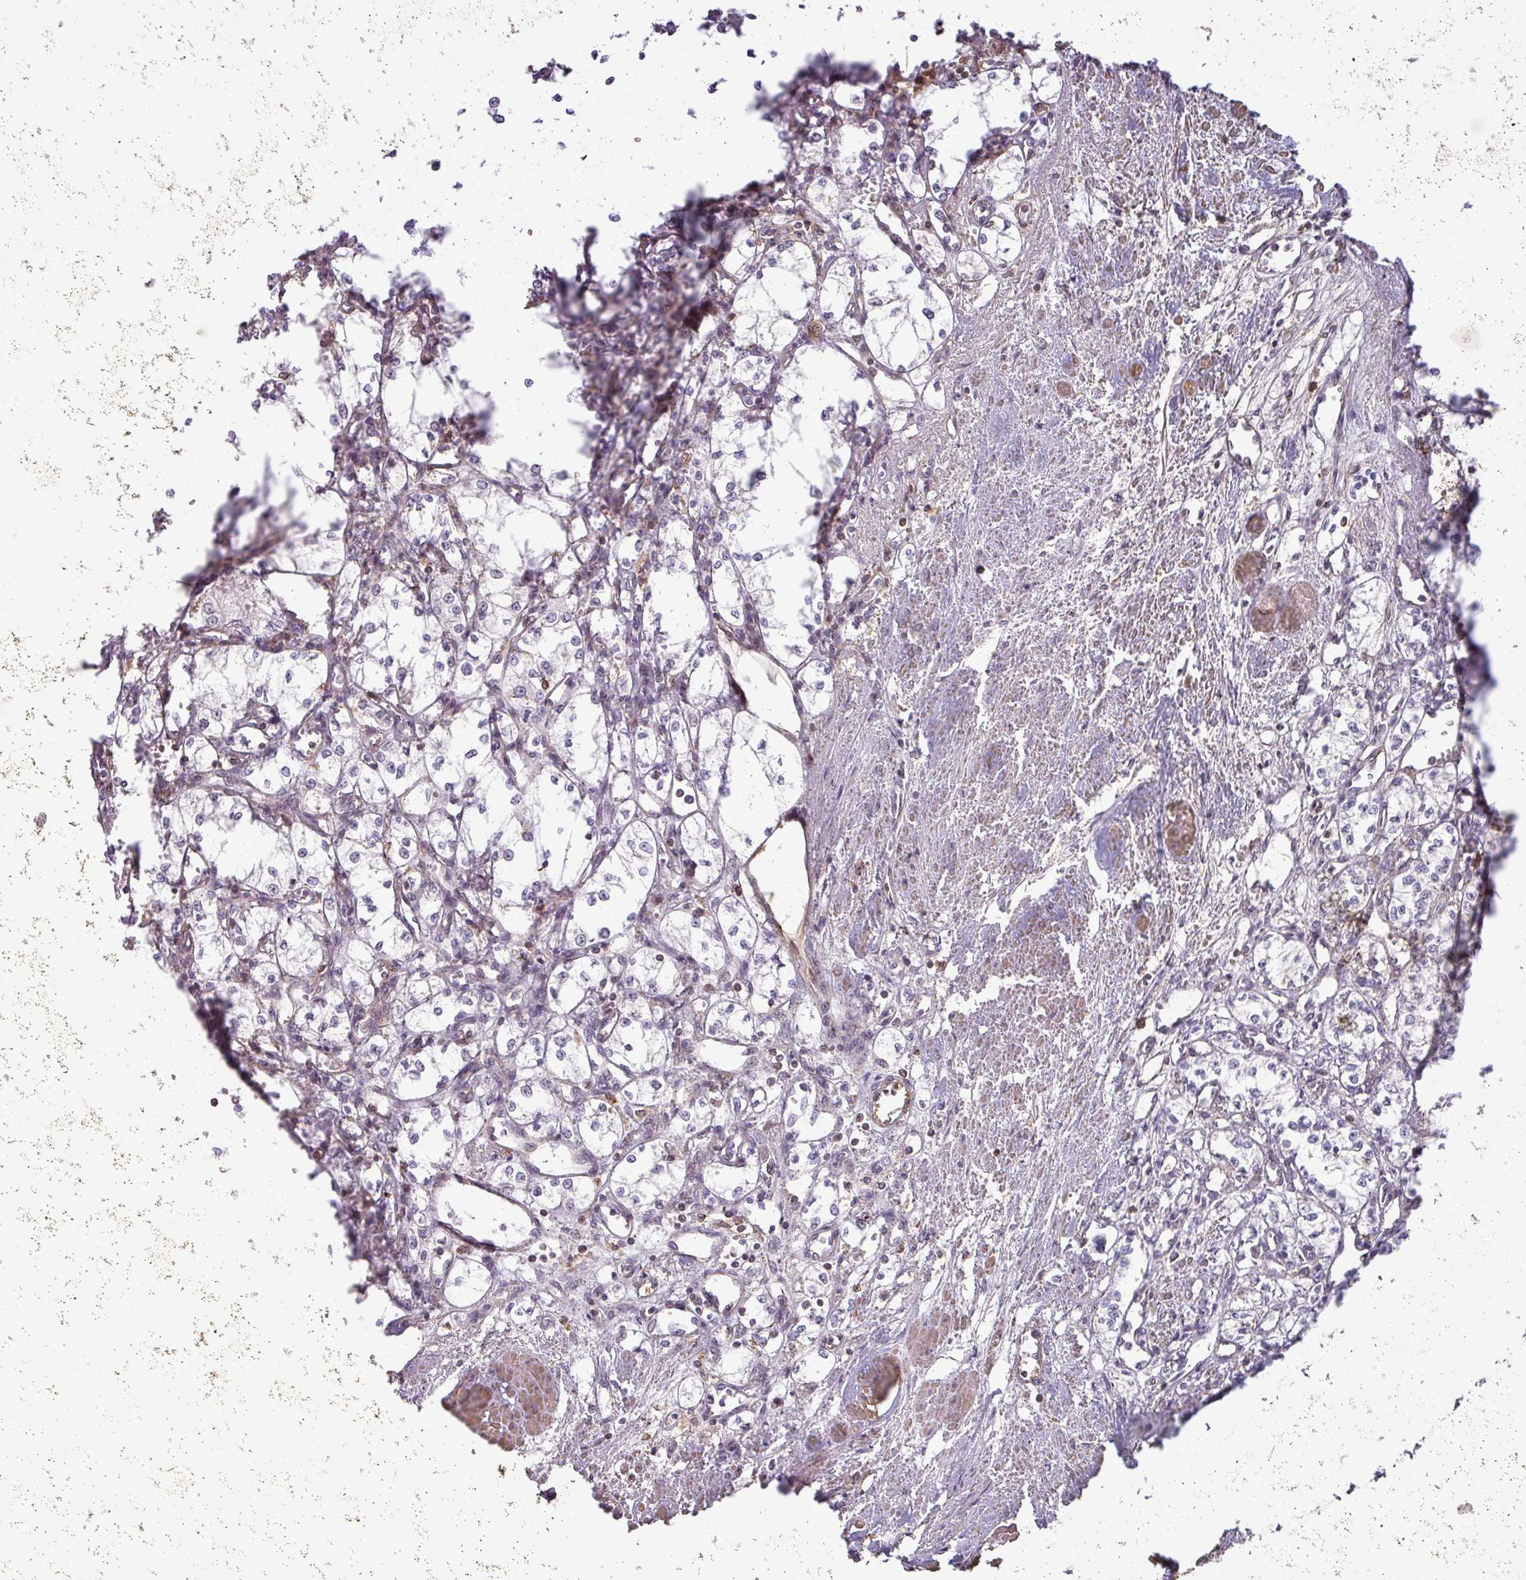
{"staining": {"intensity": "negative", "quantity": "none", "location": "none"}, "tissue": "renal cancer", "cell_type": "Tumor cells", "image_type": "cancer", "snomed": [{"axis": "morphology", "description": "Adenocarcinoma, NOS"}, {"axis": "topography", "description": "Kidney"}], "caption": "A micrograph of human renal cancer (adenocarcinoma) is negative for staining in tumor cells. (DAB (3,3'-diaminobenzidine) IHC, high magnification).", "gene": "ZNF835", "patient": {"sex": "male", "age": 59}}